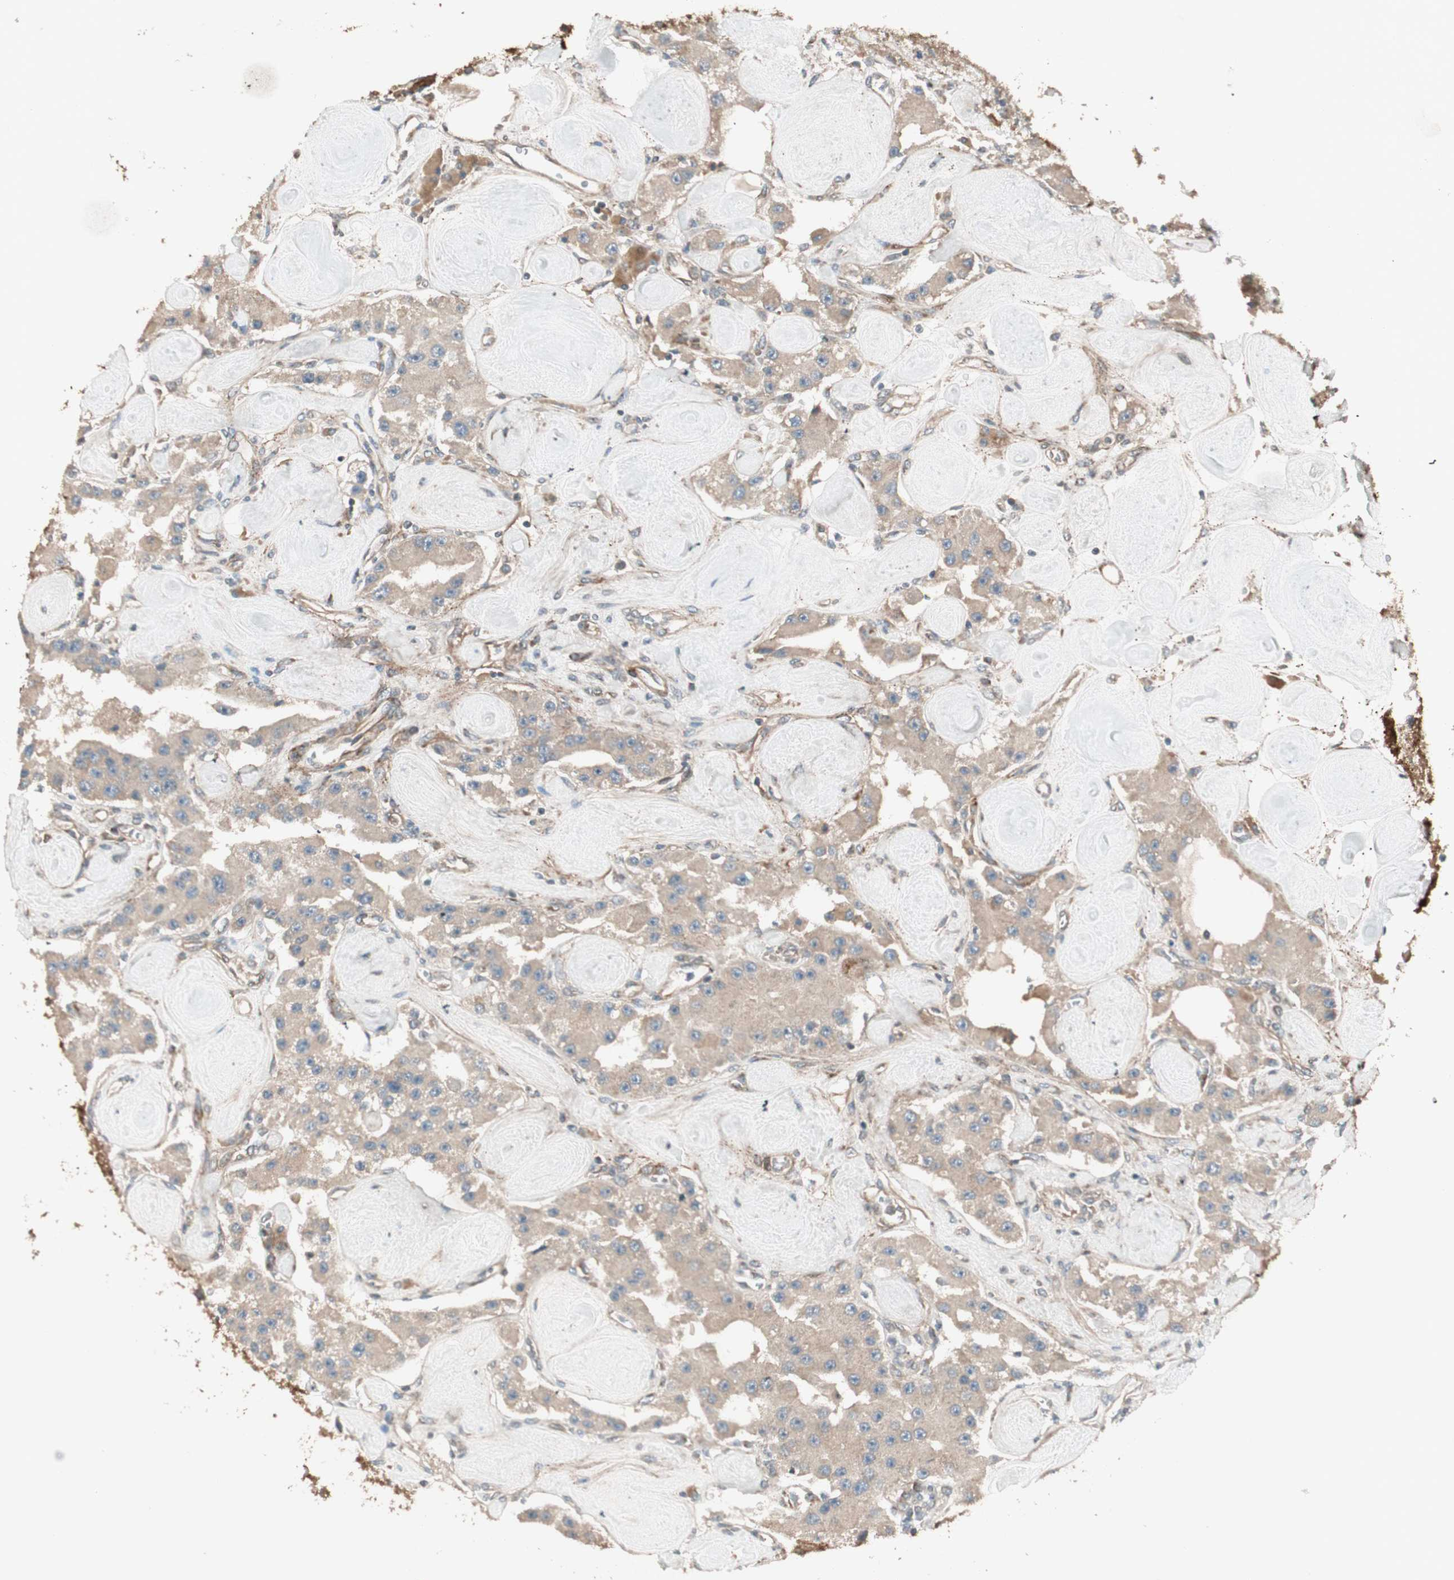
{"staining": {"intensity": "weak", "quantity": ">75%", "location": "cytoplasmic/membranous"}, "tissue": "carcinoid", "cell_type": "Tumor cells", "image_type": "cancer", "snomed": [{"axis": "morphology", "description": "Carcinoid, malignant, NOS"}, {"axis": "topography", "description": "Pancreas"}], "caption": "Immunohistochemical staining of human carcinoid exhibits weak cytoplasmic/membranous protein positivity in about >75% of tumor cells. The protein is shown in brown color, while the nuclei are stained blue.", "gene": "PPP2R5E", "patient": {"sex": "male", "age": 41}}